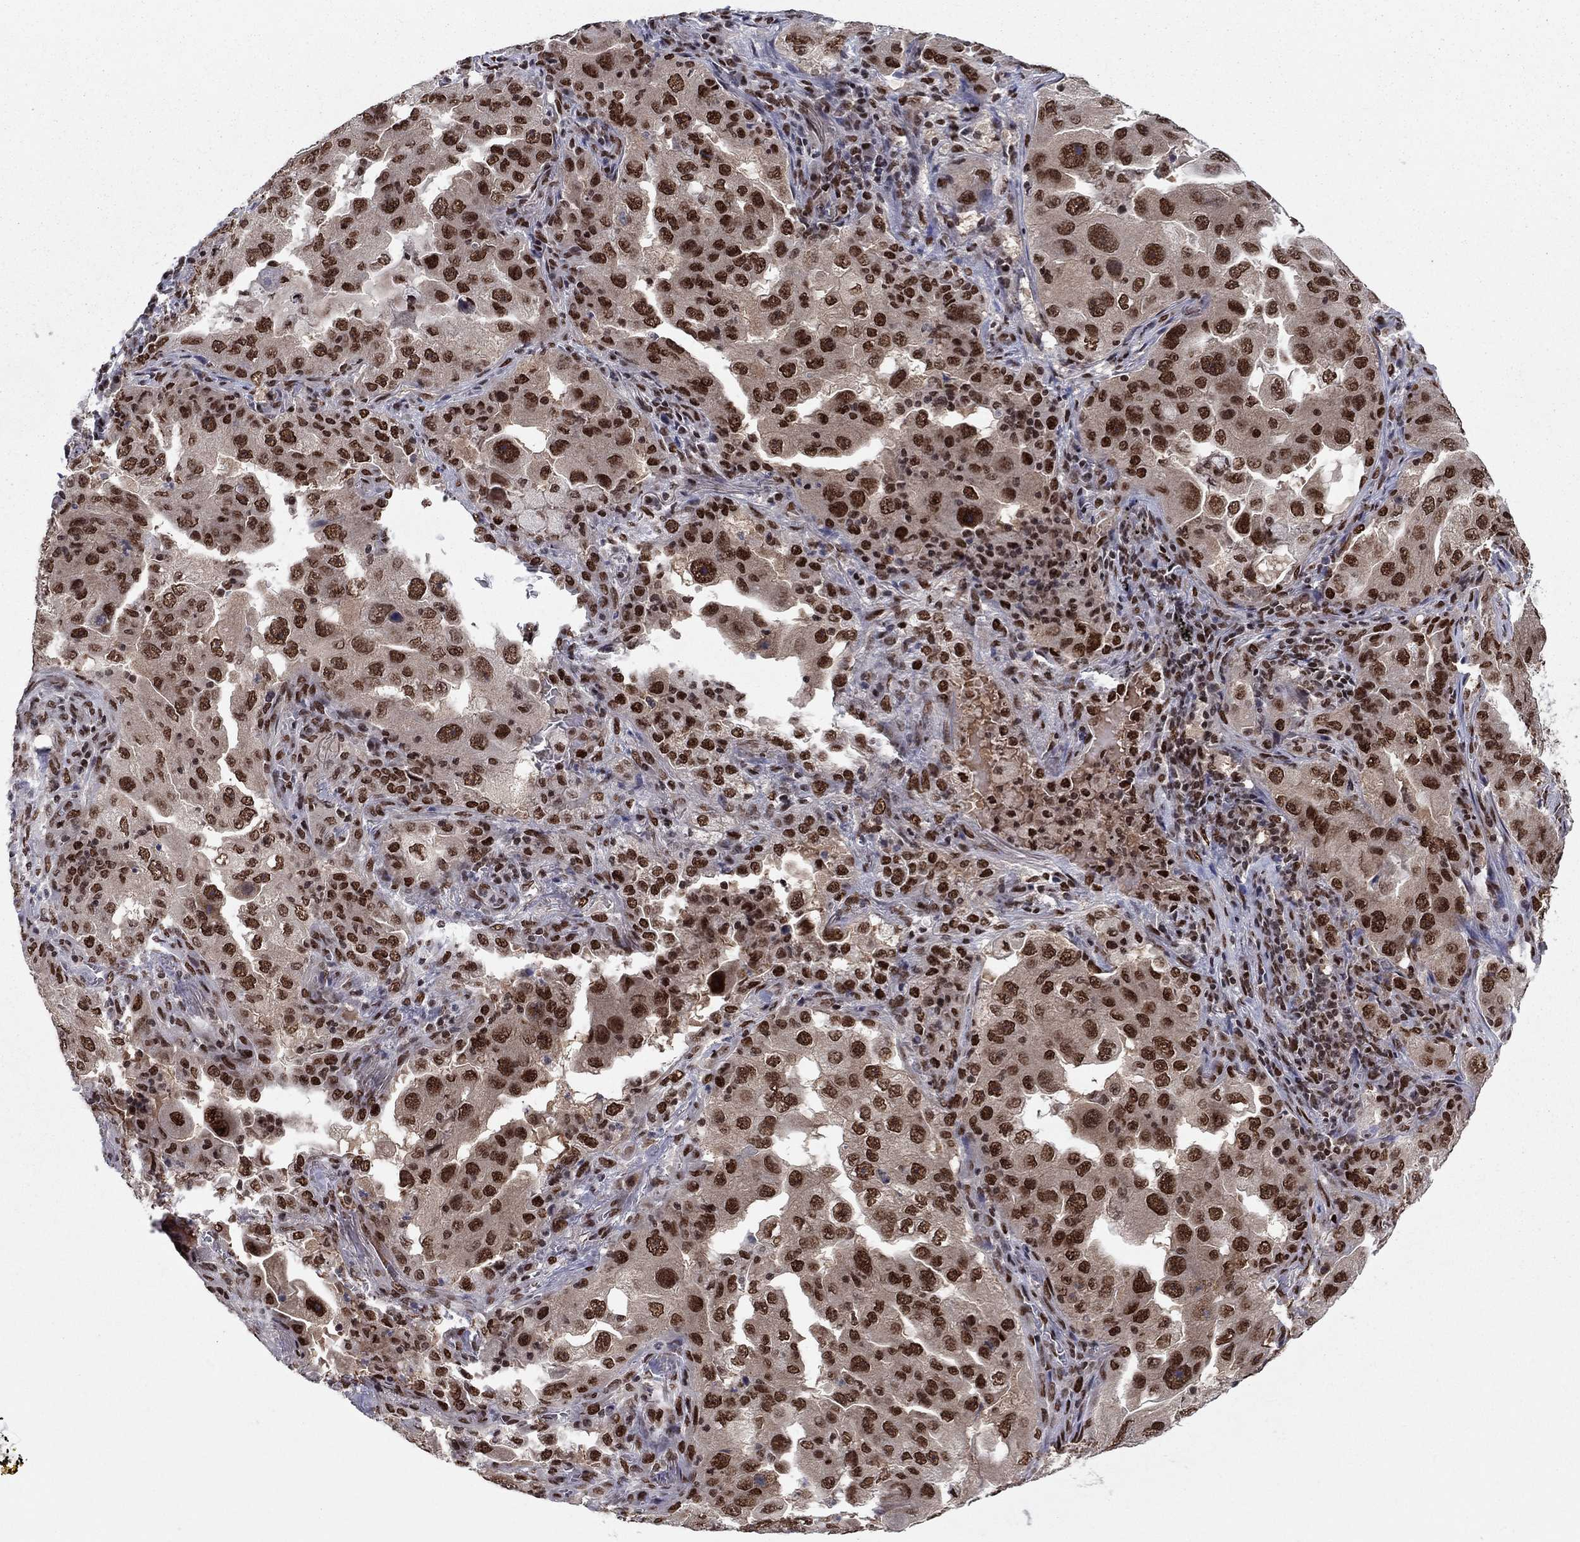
{"staining": {"intensity": "strong", "quantity": ">75%", "location": "nuclear"}, "tissue": "lung cancer", "cell_type": "Tumor cells", "image_type": "cancer", "snomed": [{"axis": "morphology", "description": "Adenocarcinoma, NOS"}, {"axis": "topography", "description": "Lung"}], "caption": "Brown immunohistochemical staining in adenocarcinoma (lung) reveals strong nuclear staining in approximately >75% of tumor cells.", "gene": "USP54", "patient": {"sex": "female", "age": 61}}